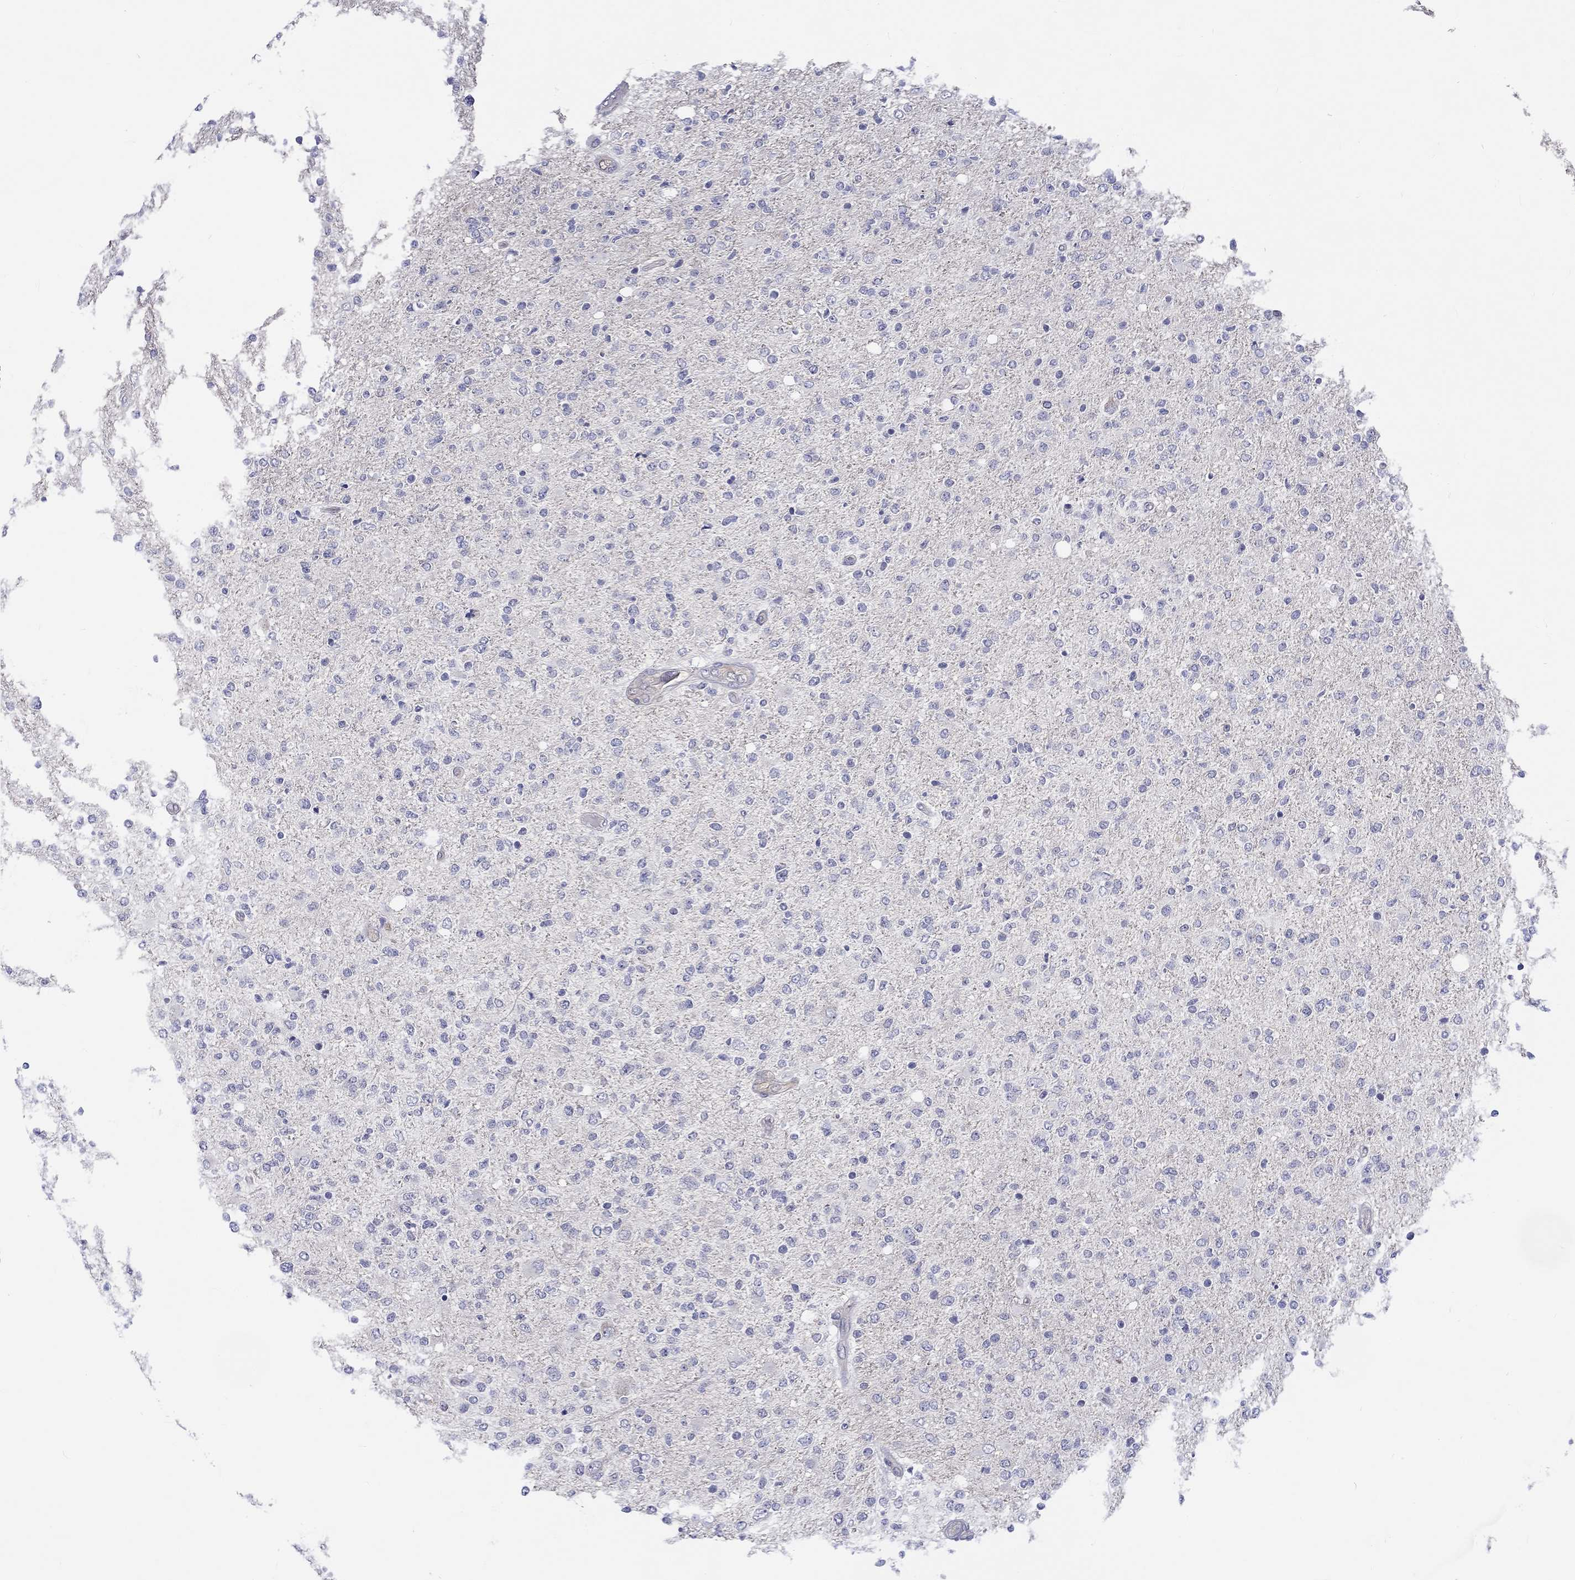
{"staining": {"intensity": "negative", "quantity": "none", "location": "none"}, "tissue": "glioma", "cell_type": "Tumor cells", "image_type": "cancer", "snomed": [{"axis": "morphology", "description": "Glioma, malignant, High grade"}, {"axis": "topography", "description": "Cerebral cortex"}], "caption": "There is no significant positivity in tumor cells of glioma.", "gene": "ABCG4", "patient": {"sex": "male", "age": 70}}